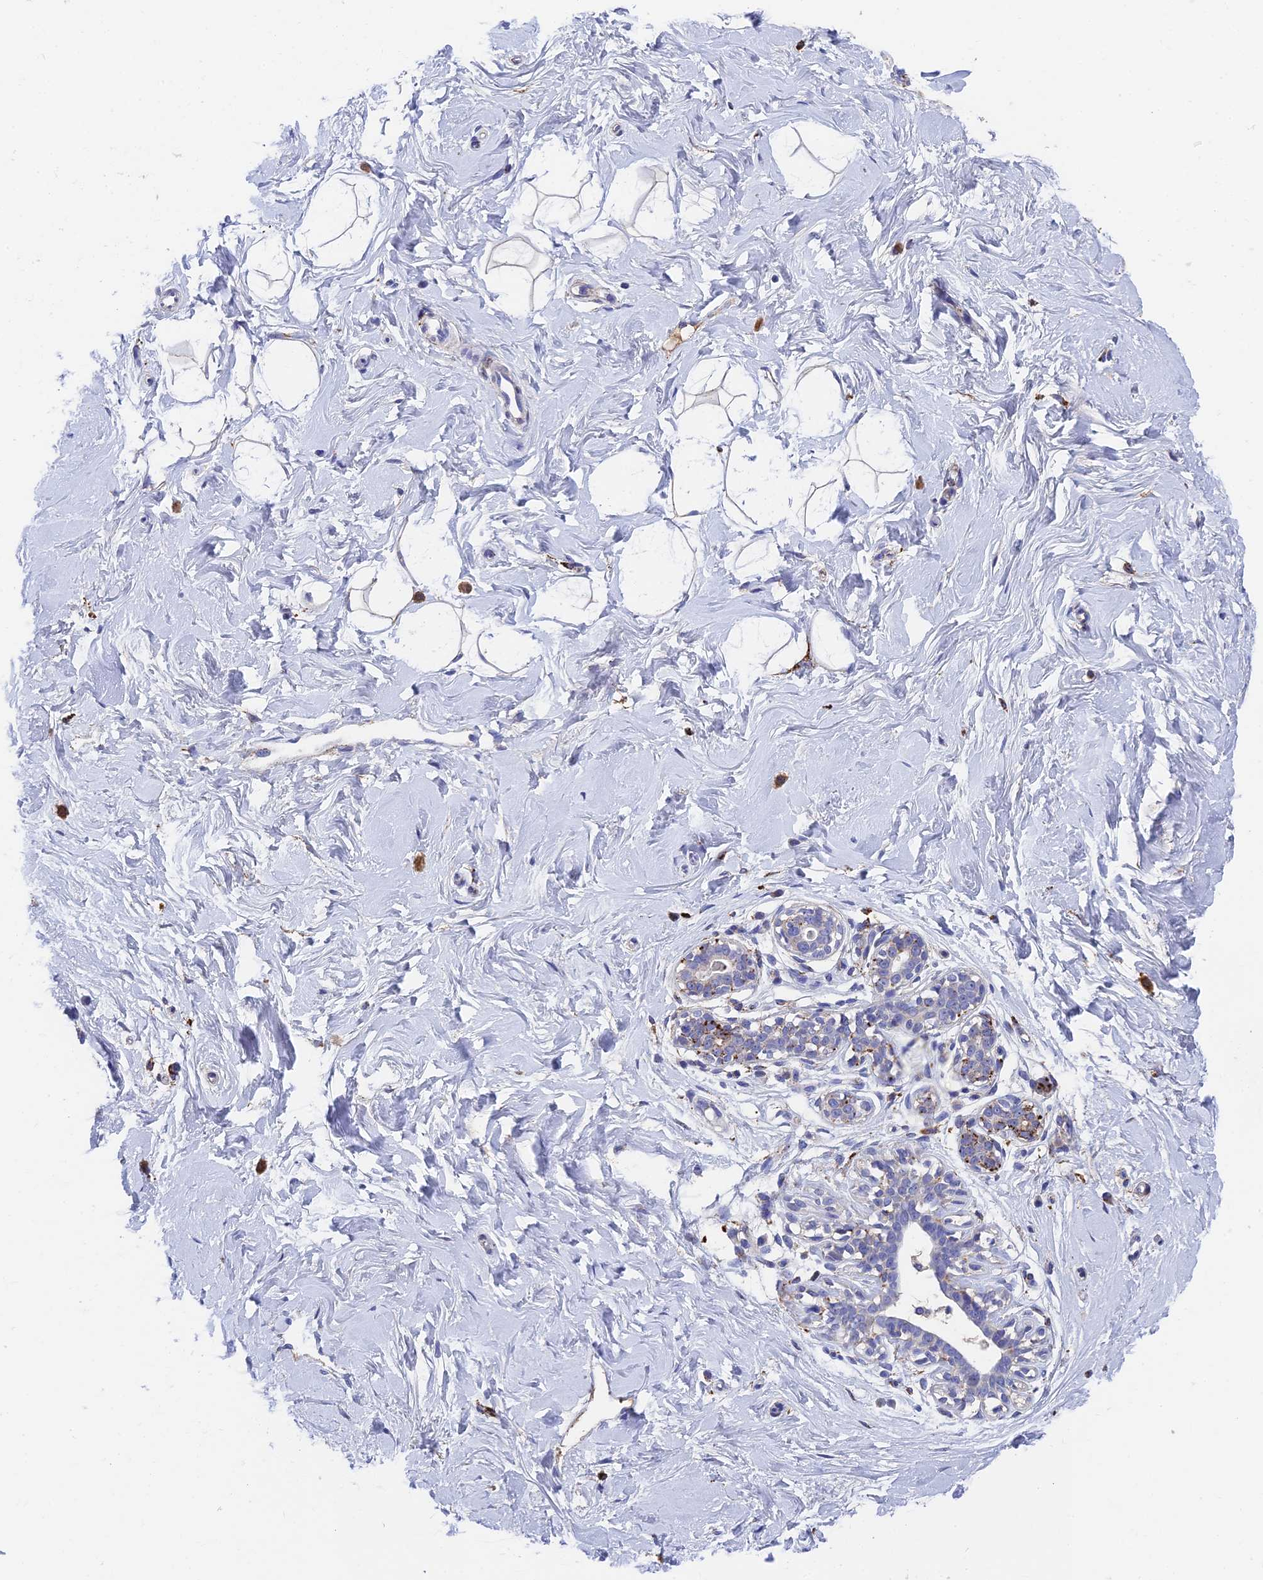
{"staining": {"intensity": "negative", "quantity": "none", "location": "none"}, "tissue": "breast", "cell_type": "Adipocytes", "image_type": "normal", "snomed": [{"axis": "morphology", "description": "Normal tissue, NOS"}, {"axis": "morphology", "description": "Adenoma, NOS"}, {"axis": "topography", "description": "Breast"}], "caption": "High power microscopy micrograph of an immunohistochemistry (IHC) micrograph of benign breast, revealing no significant positivity in adipocytes. (DAB (3,3'-diaminobenzidine) IHC with hematoxylin counter stain).", "gene": "ADAMTS13", "patient": {"sex": "female", "age": 23}}